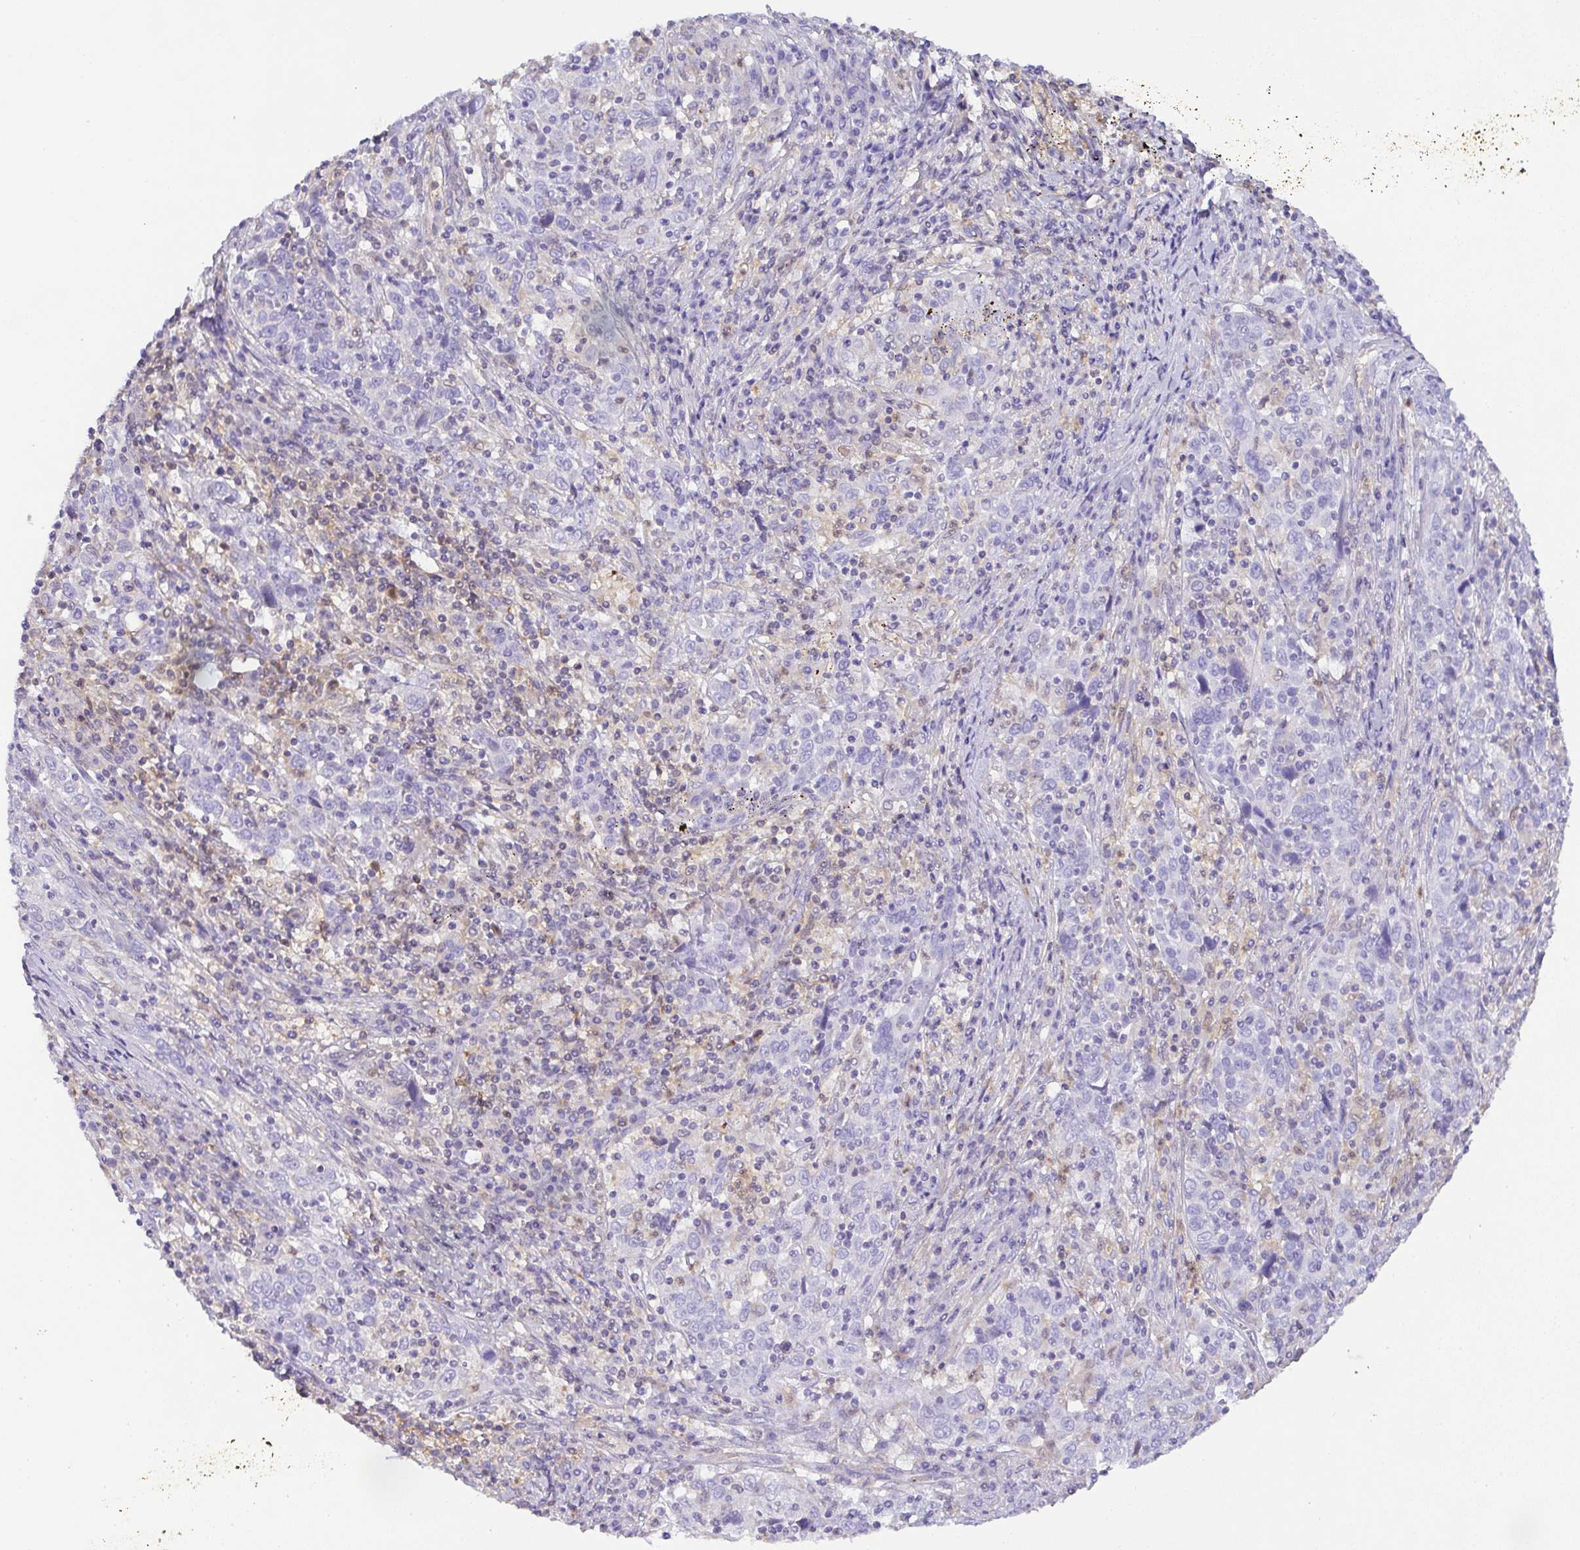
{"staining": {"intensity": "negative", "quantity": "none", "location": "none"}, "tissue": "cervical cancer", "cell_type": "Tumor cells", "image_type": "cancer", "snomed": [{"axis": "morphology", "description": "Squamous cell carcinoma, NOS"}, {"axis": "topography", "description": "Cervix"}], "caption": "DAB (3,3'-diaminobenzidine) immunohistochemical staining of squamous cell carcinoma (cervical) shows no significant staining in tumor cells.", "gene": "TNFAIP8", "patient": {"sex": "female", "age": 46}}